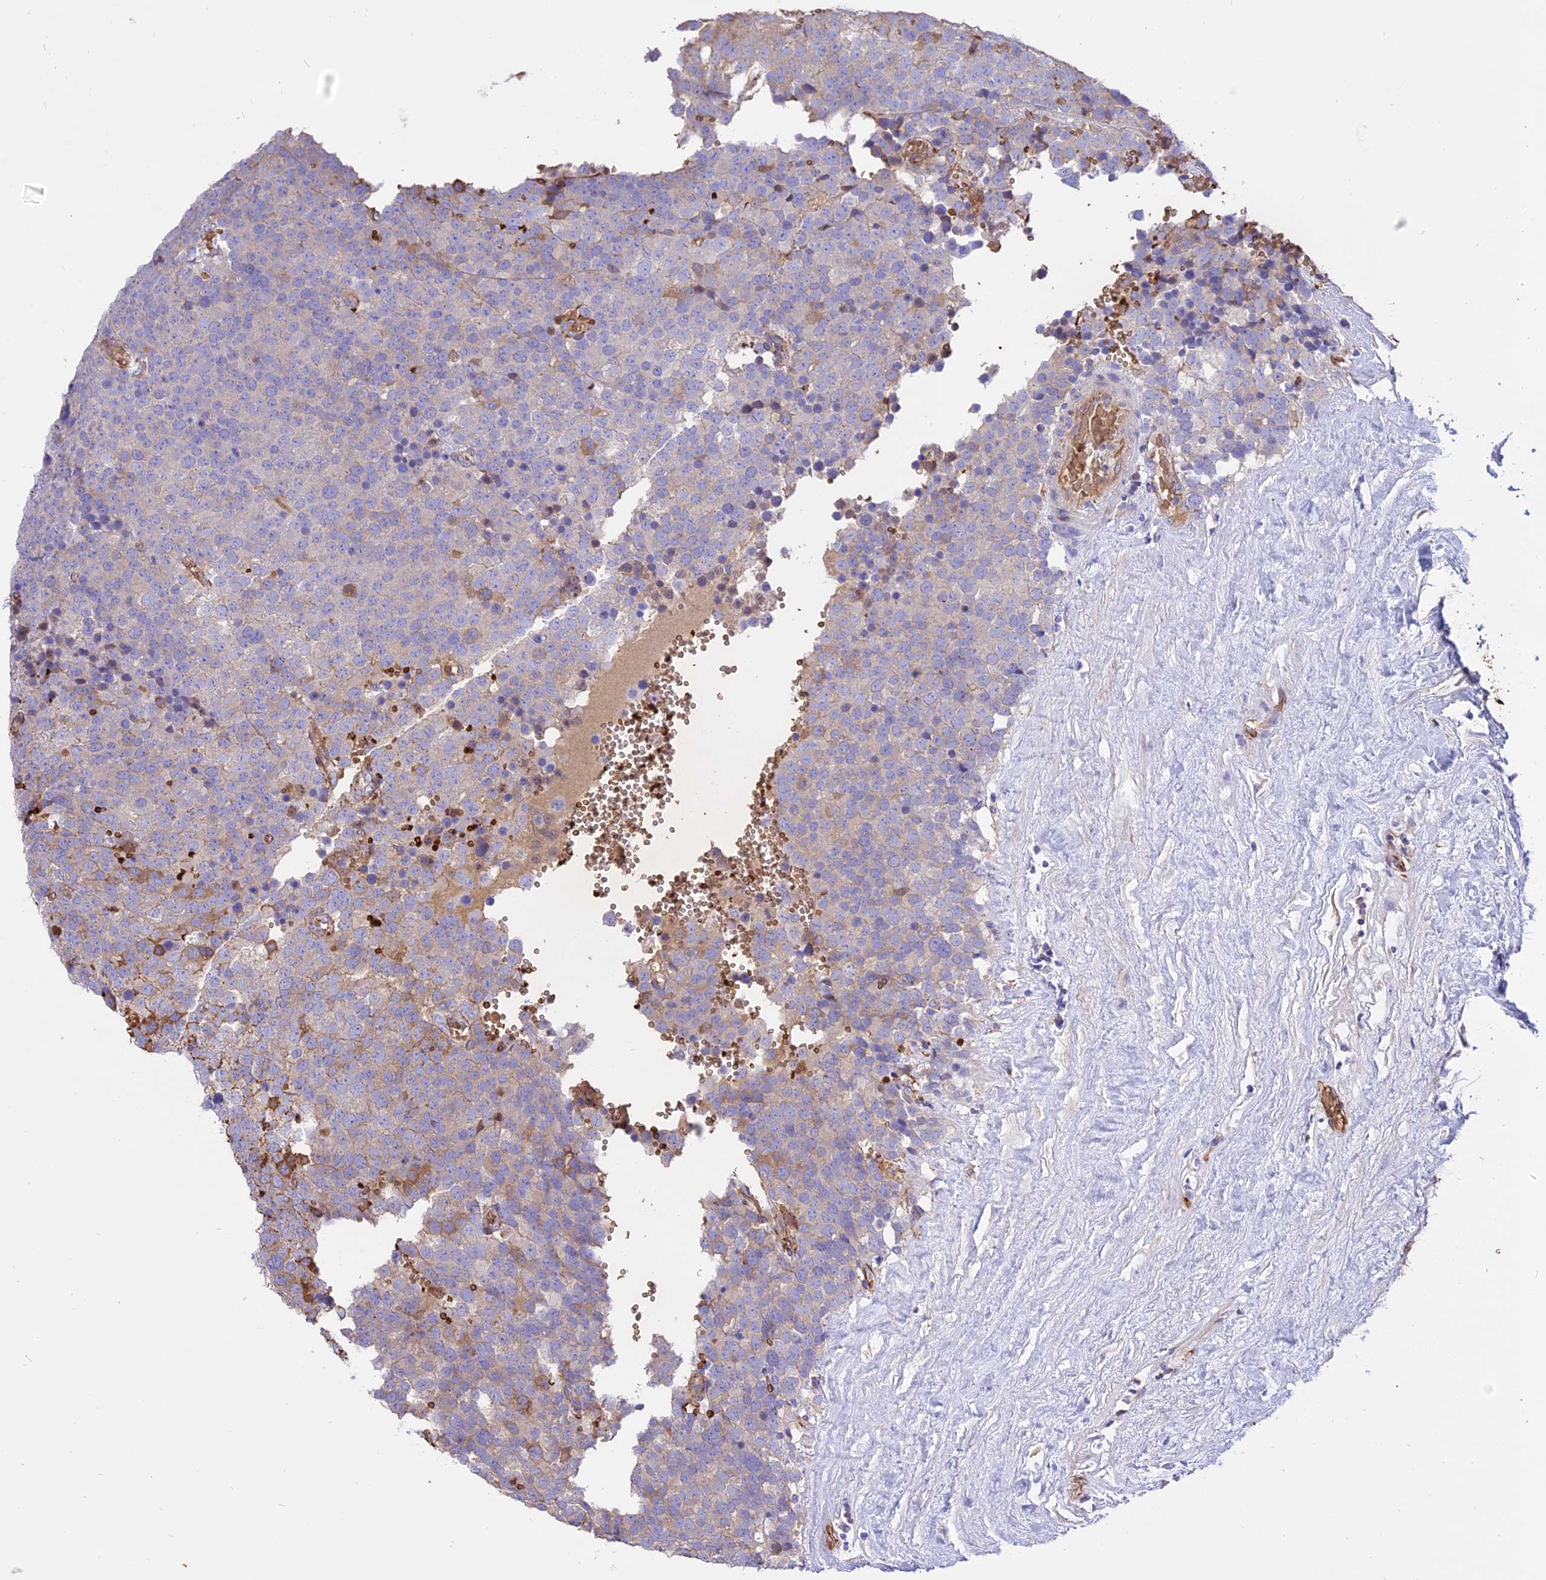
{"staining": {"intensity": "moderate", "quantity": "<25%", "location": "cytoplasmic/membranous"}, "tissue": "testis cancer", "cell_type": "Tumor cells", "image_type": "cancer", "snomed": [{"axis": "morphology", "description": "Seminoma, NOS"}, {"axis": "topography", "description": "Testis"}], "caption": "Moderate cytoplasmic/membranous protein expression is identified in approximately <25% of tumor cells in testis cancer (seminoma).", "gene": "TTC4", "patient": {"sex": "male", "age": 71}}